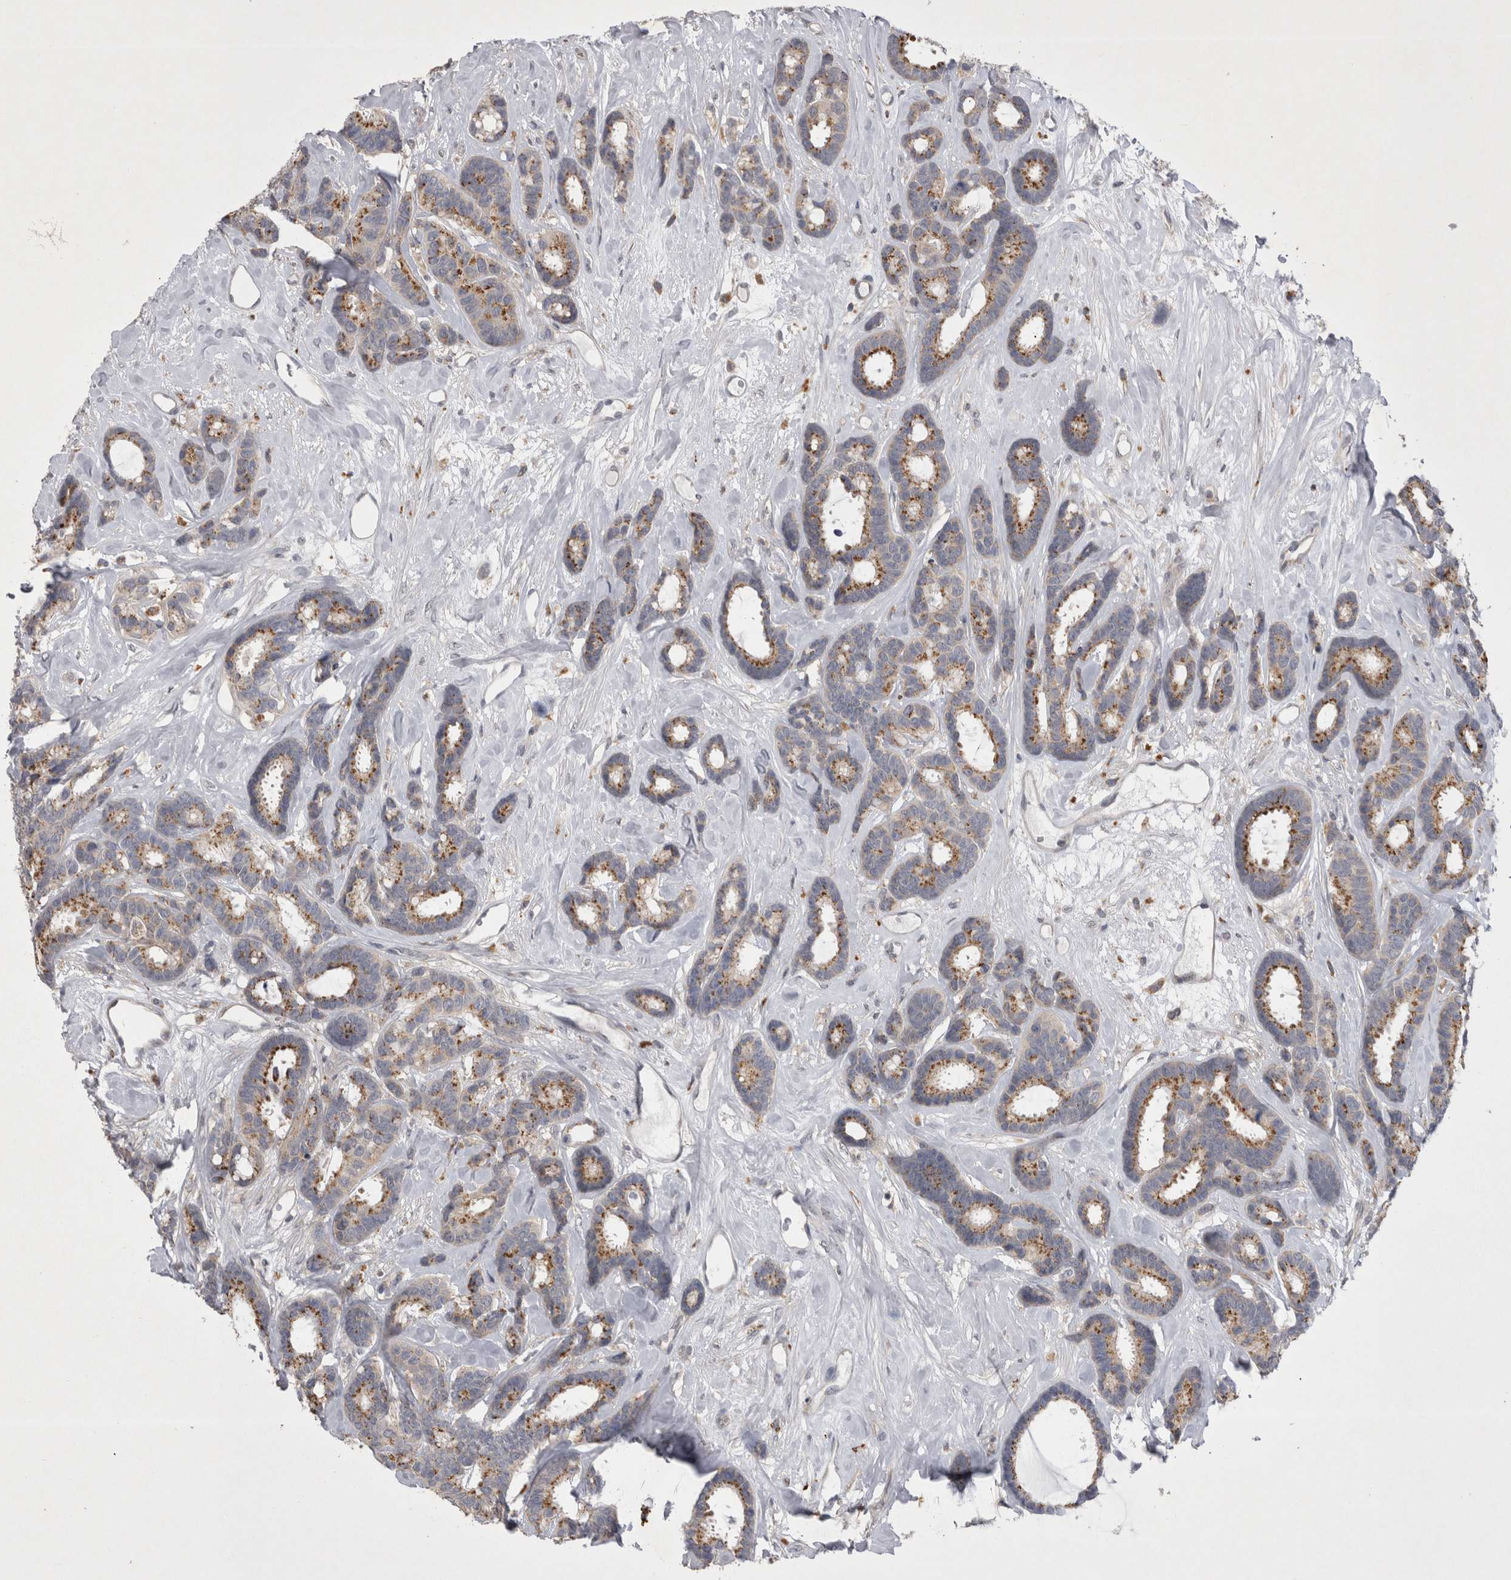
{"staining": {"intensity": "moderate", "quantity": ">75%", "location": "cytoplasmic/membranous"}, "tissue": "breast cancer", "cell_type": "Tumor cells", "image_type": "cancer", "snomed": [{"axis": "morphology", "description": "Duct carcinoma"}, {"axis": "topography", "description": "Breast"}], "caption": "This photomicrograph demonstrates breast cancer stained with immunohistochemistry (IHC) to label a protein in brown. The cytoplasmic/membranous of tumor cells show moderate positivity for the protein. Nuclei are counter-stained blue.", "gene": "CTBS", "patient": {"sex": "female", "age": 87}}